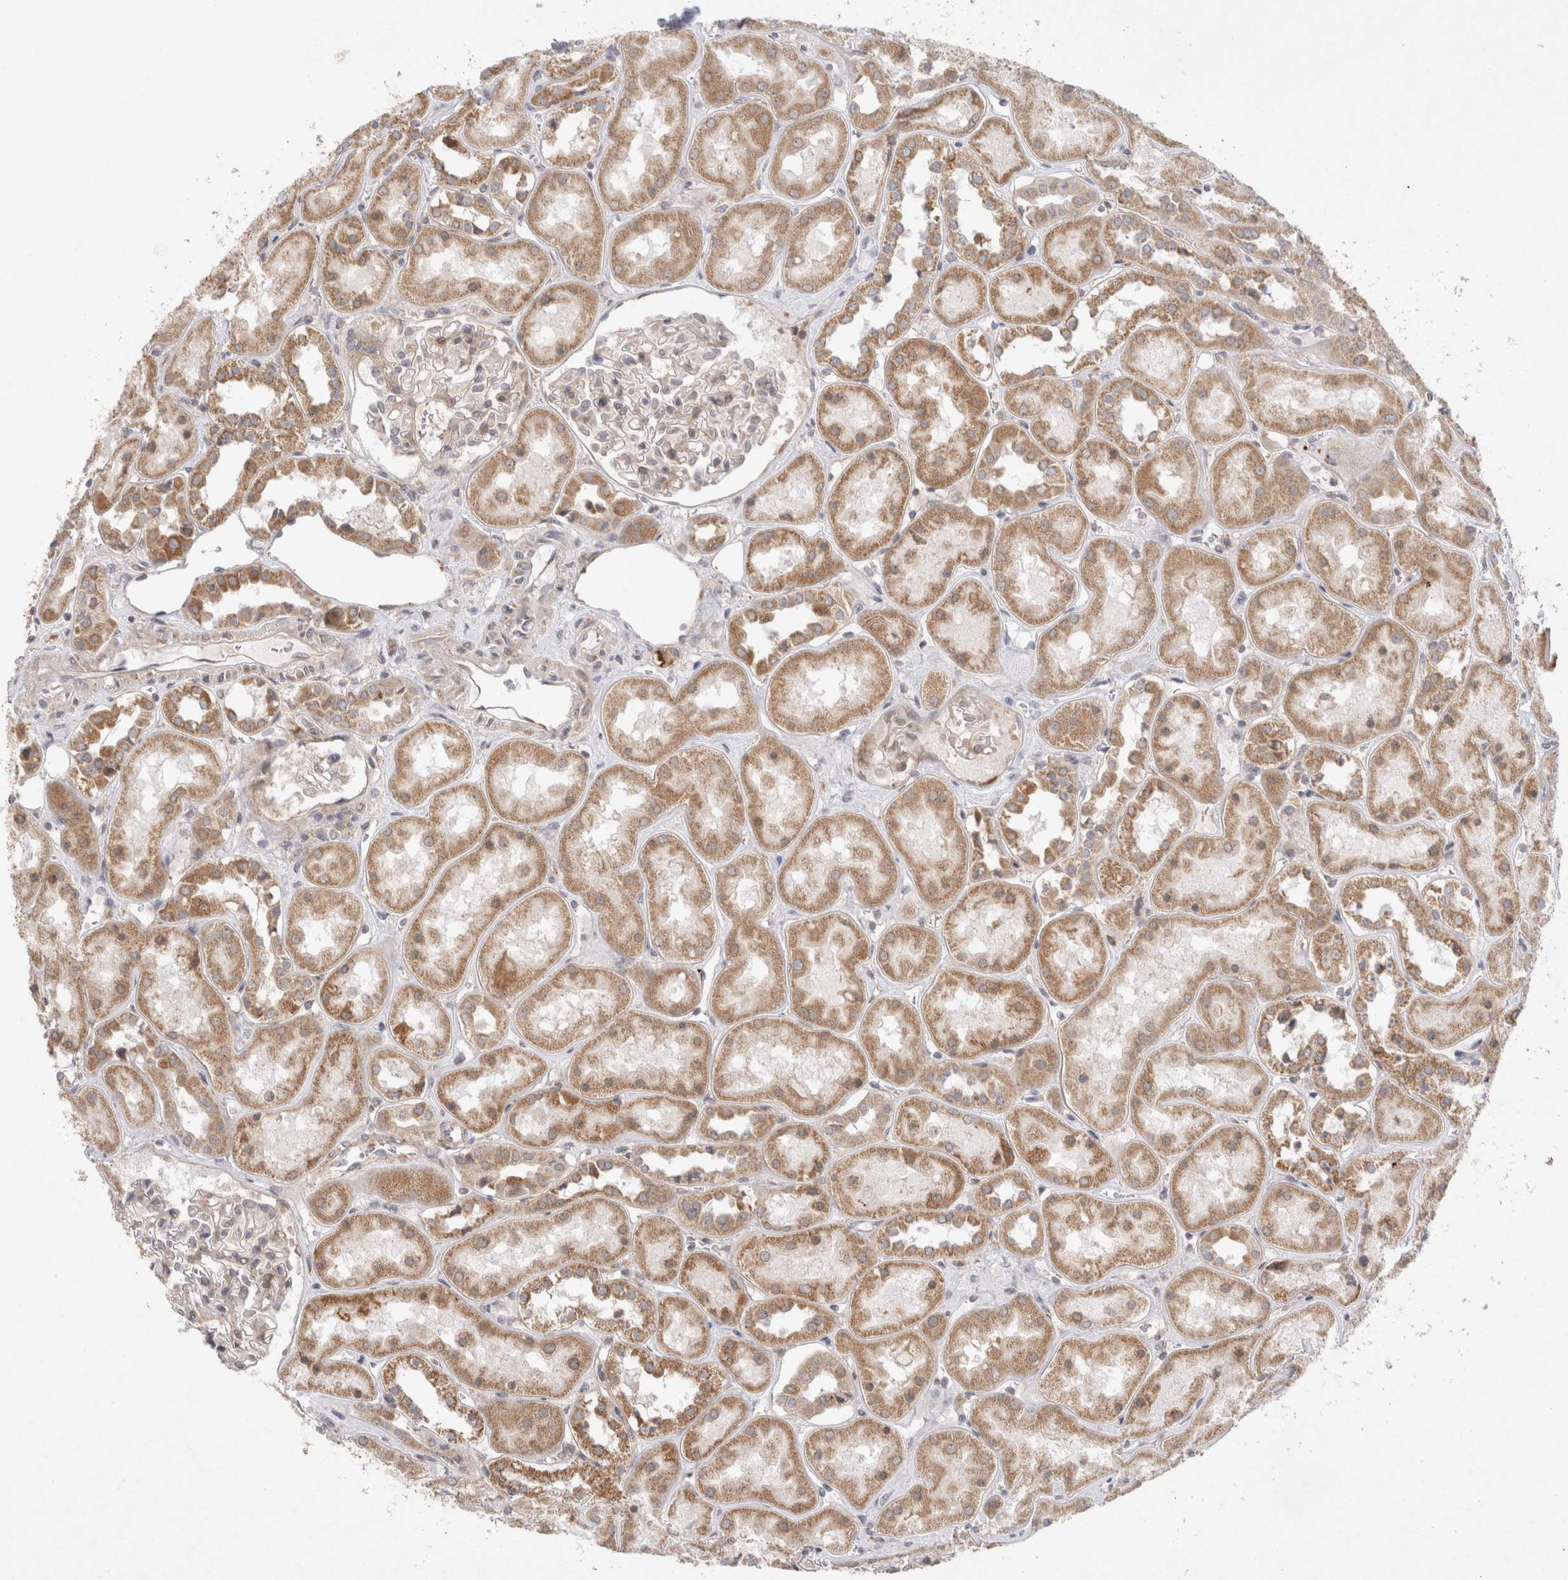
{"staining": {"intensity": "weak", "quantity": "25%-75%", "location": "cytoplasmic/membranous"}, "tissue": "kidney", "cell_type": "Cells in glomeruli", "image_type": "normal", "snomed": [{"axis": "morphology", "description": "Normal tissue, NOS"}, {"axis": "topography", "description": "Kidney"}], "caption": "IHC photomicrograph of normal kidney stained for a protein (brown), which shows low levels of weak cytoplasmic/membranous staining in about 25%-75% of cells in glomeruli.", "gene": "NPC1", "patient": {"sex": "male", "age": 70}}